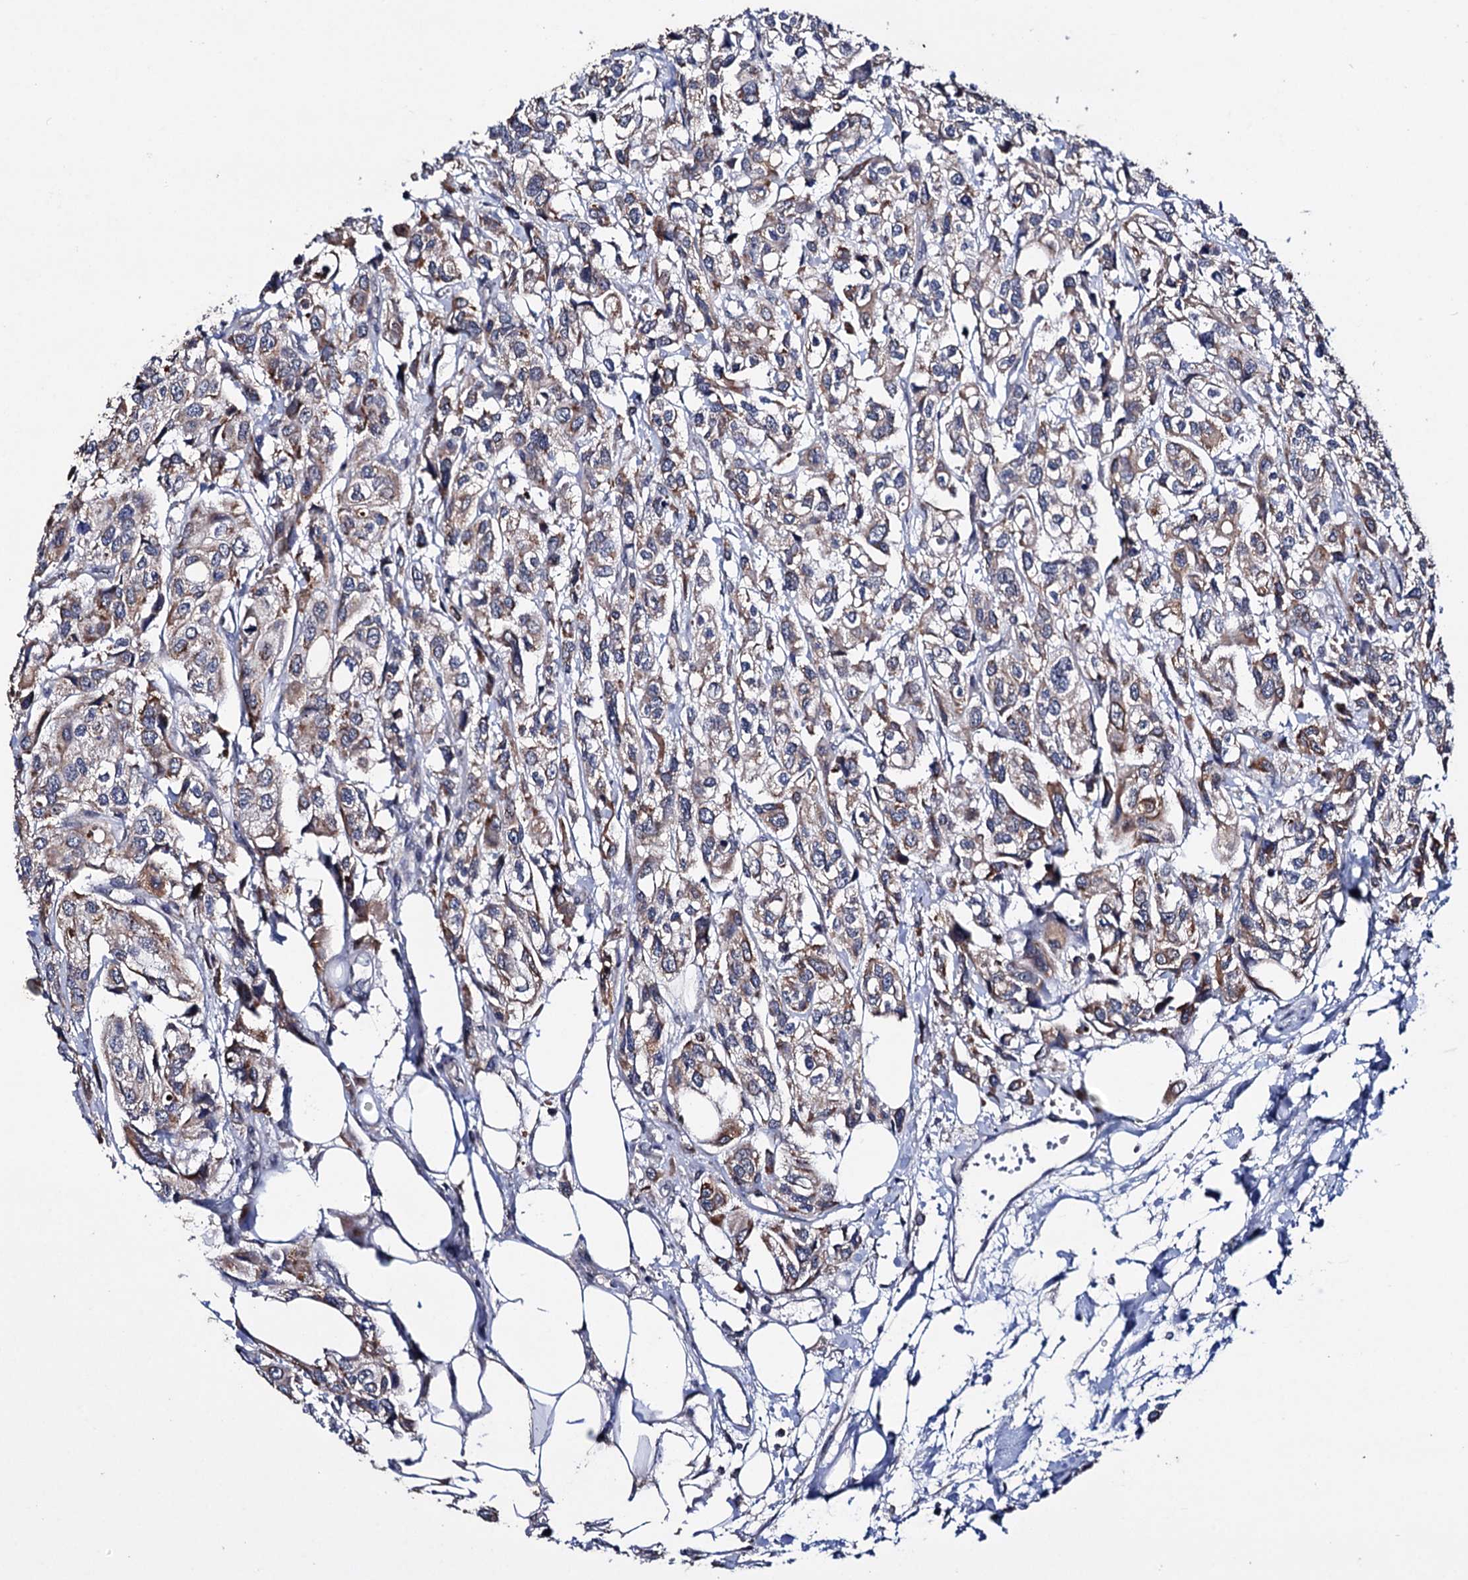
{"staining": {"intensity": "moderate", "quantity": "25%-75%", "location": "cytoplasmic/membranous"}, "tissue": "urothelial cancer", "cell_type": "Tumor cells", "image_type": "cancer", "snomed": [{"axis": "morphology", "description": "Urothelial carcinoma, High grade"}, {"axis": "topography", "description": "Urinary bladder"}], "caption": "A brown stain labels moderate cytoplasmic/membranous positivity of a protein in human urothelial carcinoma (high-grade) tumor cells.", "gene": "CLPB", "patient": {"sex": "male", "age": 67}}